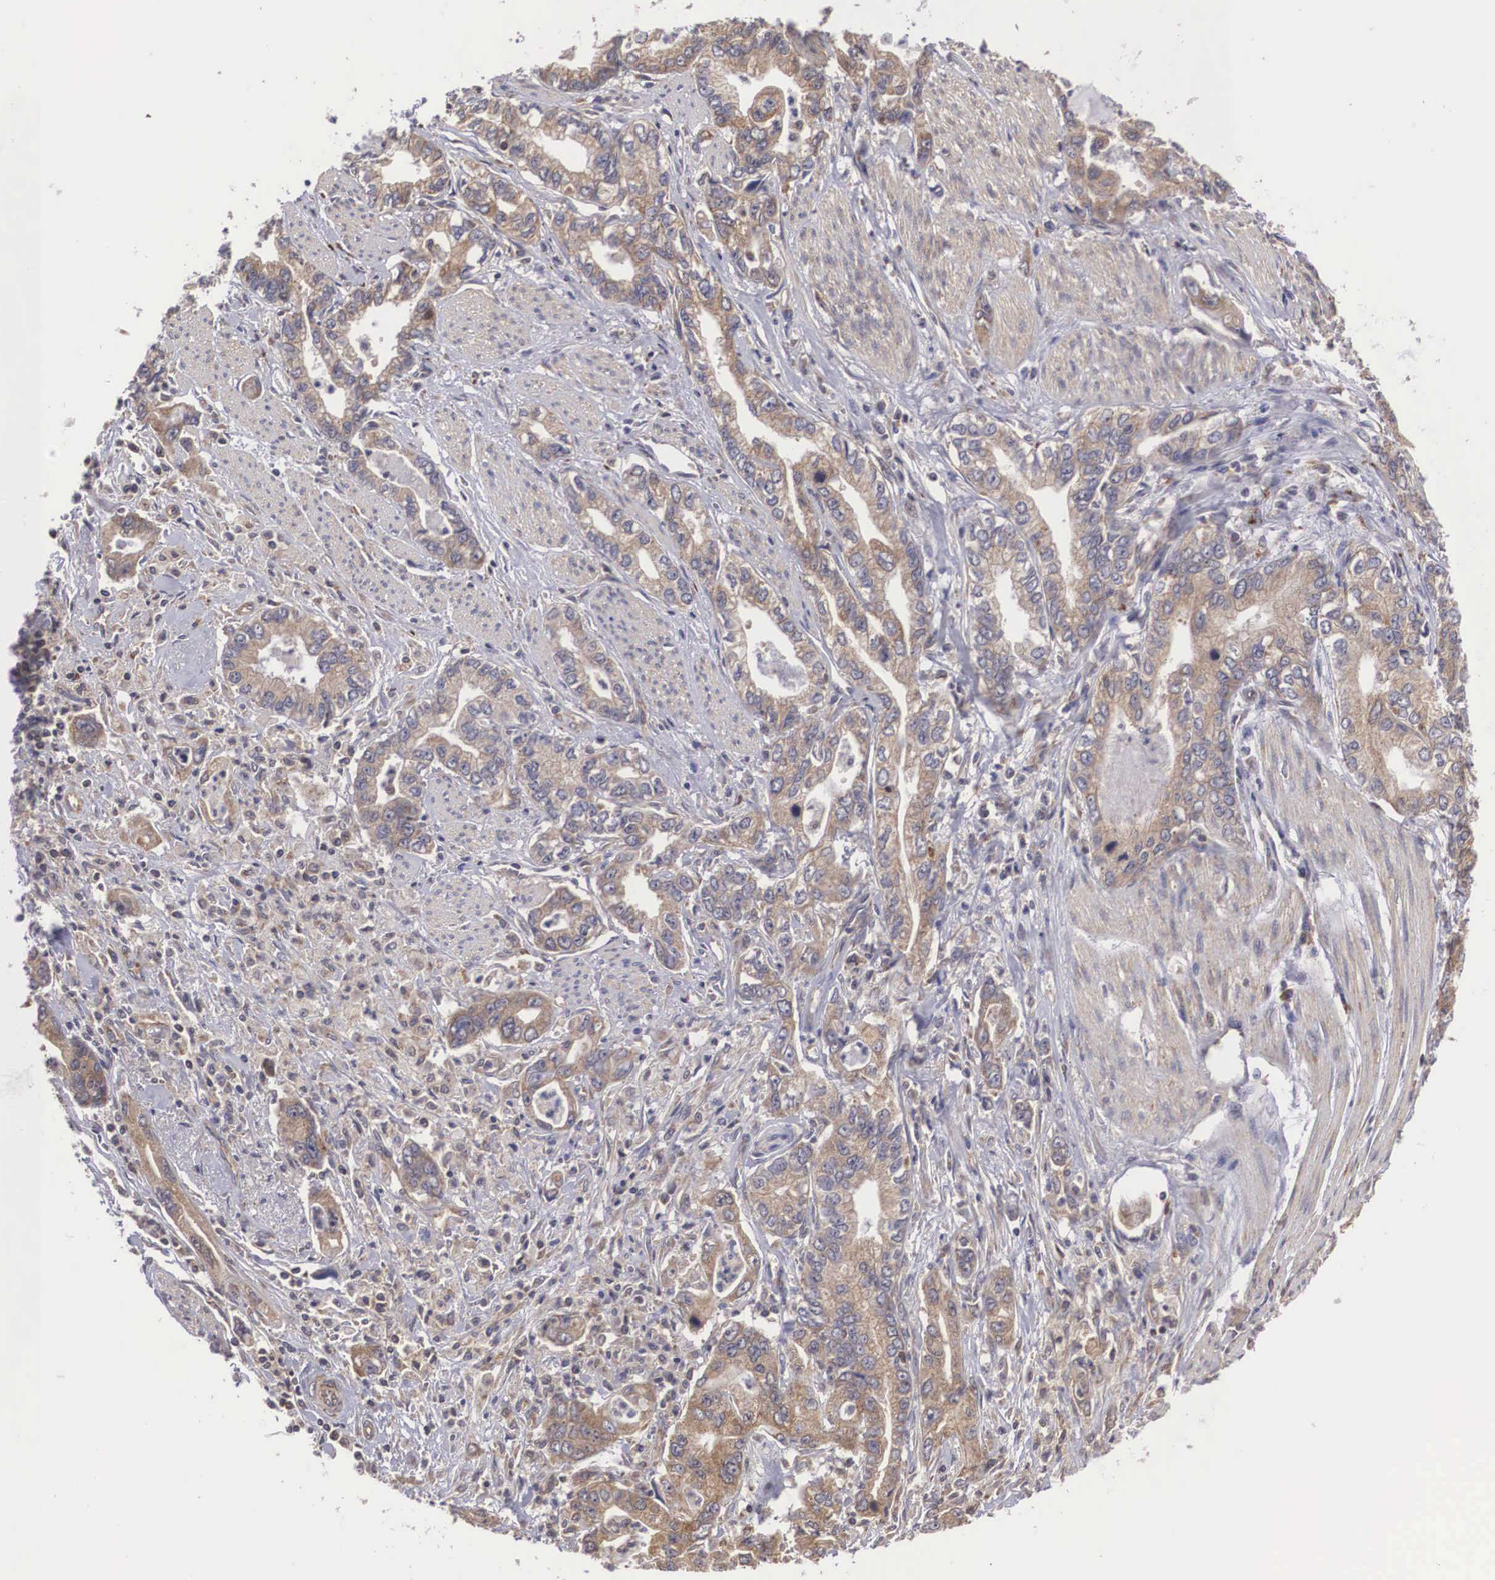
{"staining": {"intensity": "weak", "quantity": ">75%", "location": "cytoplasmic/membranous"}, "tissue": "stomach cancer", "cell_type": "Tumor cells", "image_type": "cancer", "snomed": [{"axis": "morphology", "description": "Adenocarcinoma, NOS"}, {"axis": "topography", "description": "Pancreas"}, {"axis": "topography", "description": "Stomach, upper"}], "caption": "Stomach cancer (adenocarcinoma) stained with immunohistochemistry (IHC) exhibits weak cytoplasmic/membranous positivity in about >75% of tumor cells.", "gene": "DHRS1", "patient": {"sex": "male", "age": 77}}